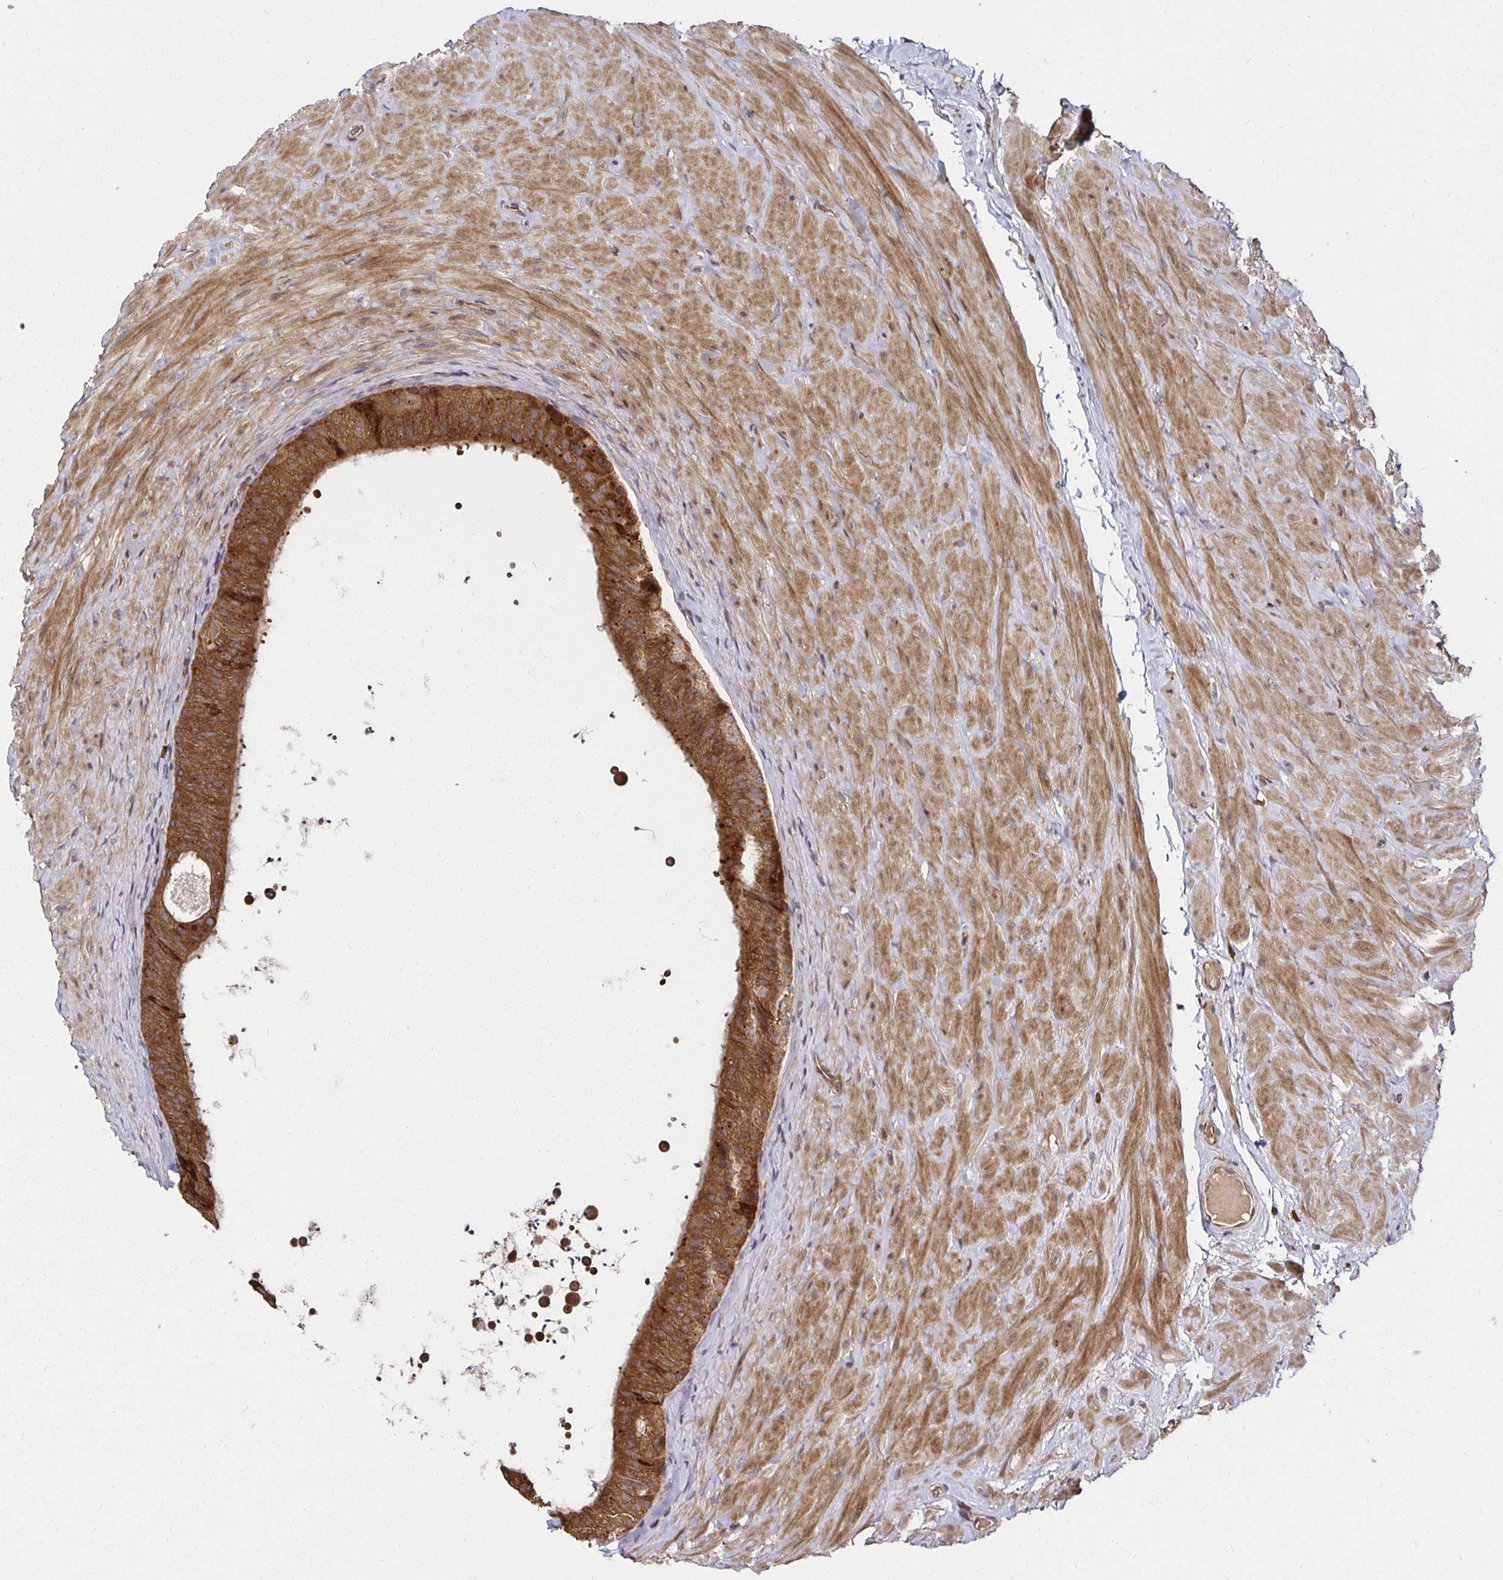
{"staining": {"intensity": "strong", "quantity": ">75%", "location": "cytoplasmic/membranous"}, "tissue": "epididymis", "cell_type": "Glandular cells", "image_type": "normal", "snomed": [{"axis": "morphology", "description": "Normal tissue, NOS"}, {"axis": "topography", "description": "Epididymis, spermatic cord, NOS"}, {"axis": "topography", "description": "Epididymis"}], "caption": "IHC micrograph of benign epididymis: human epididymis stained using immunohistochemistry reveals high levels of strong protein expression localized specifically in the cytoplasmic/membranous of glandular cells, appearing as a cytoplasmic/membranous brown color.", "gene": "MLST8", "patient": {"sex": "male", "age": 31}}